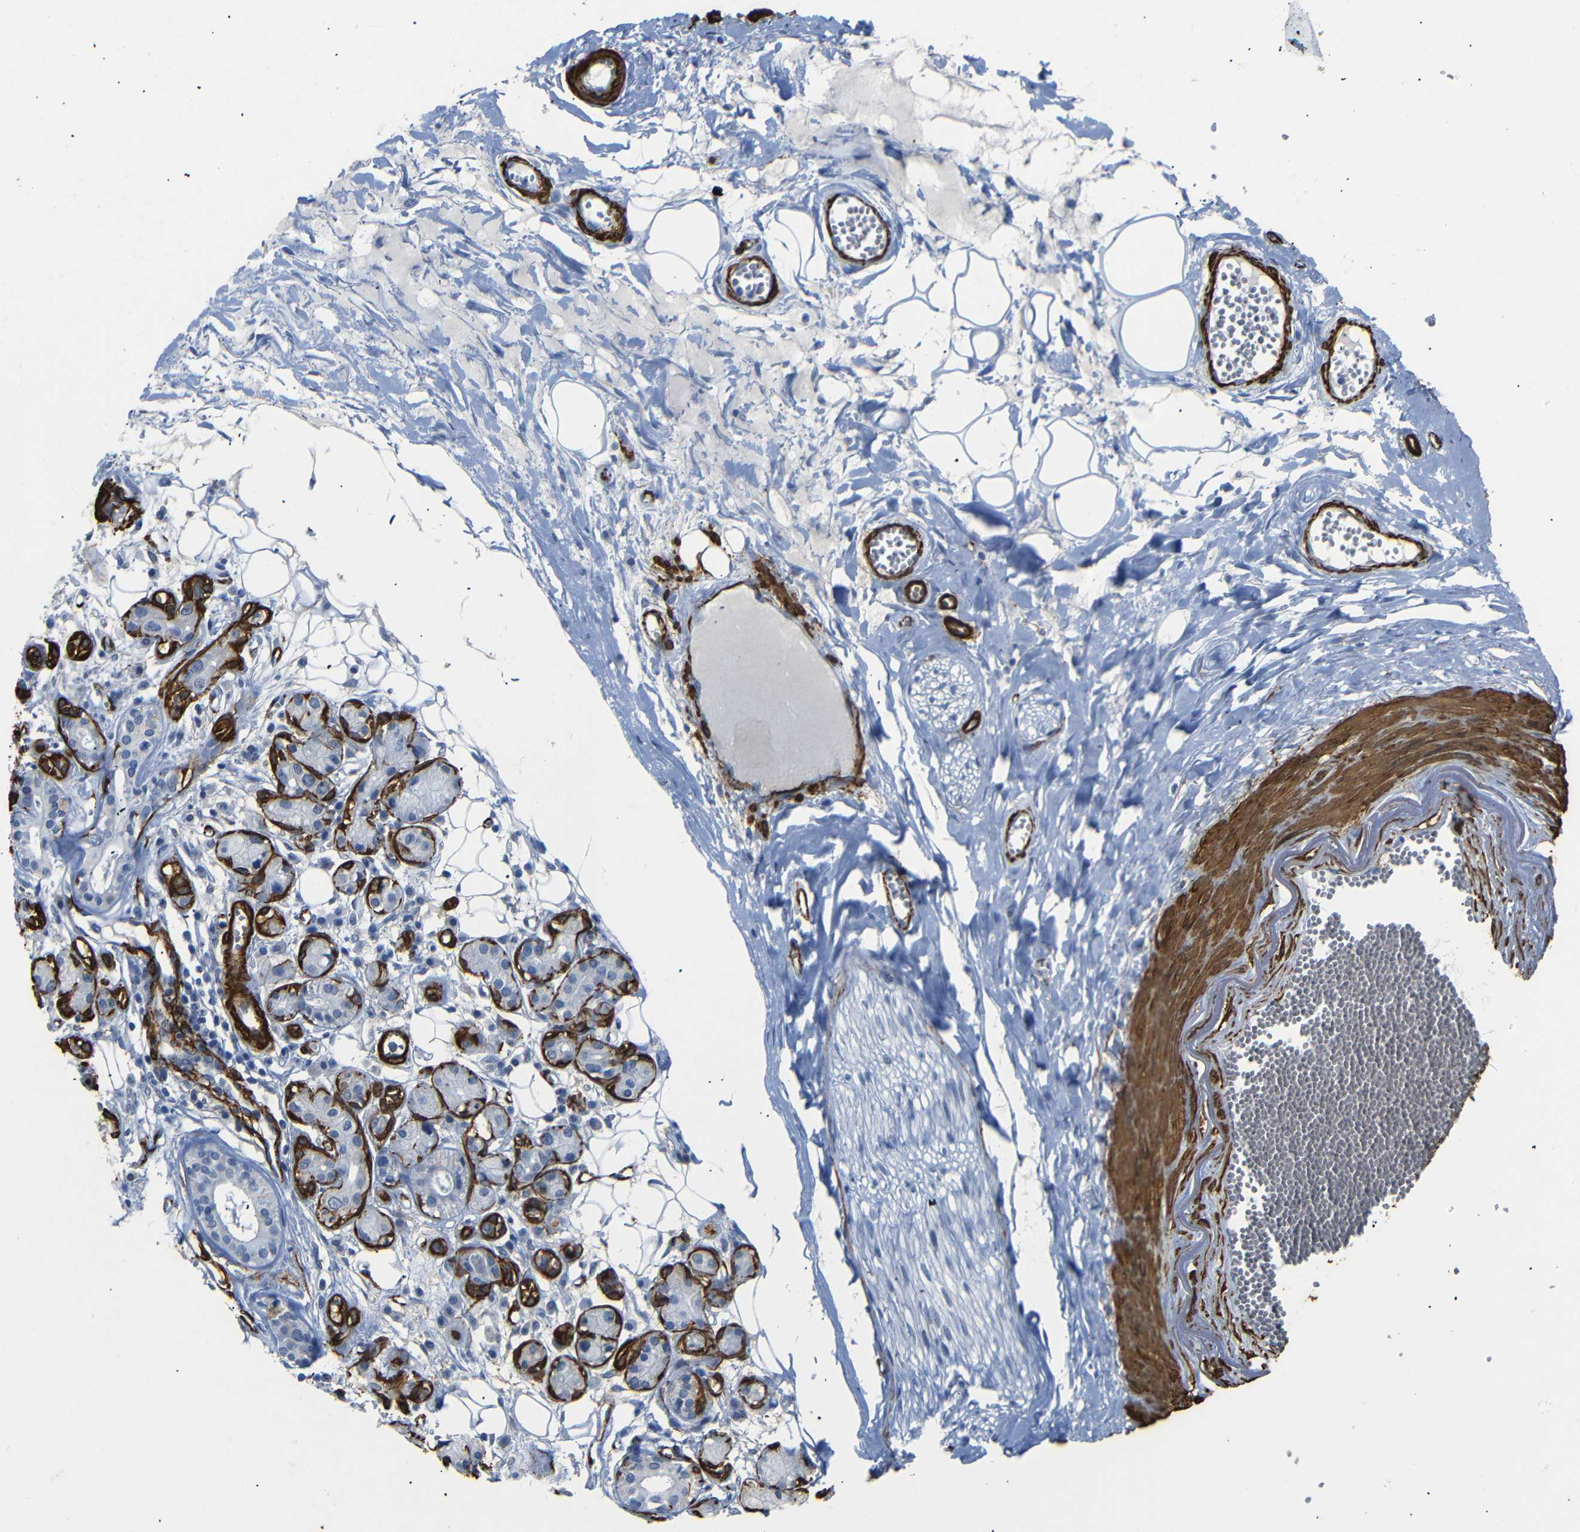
{"staining": {"intensity": "negative", "quantity": "none", "location": "none"}, "tissue": "adipose tissue", "cell_type": "Adipocytes", "image_type": "normal", "snomed": [{"axis": "morphology", "description": "Normal tissue, NOS"}, {"axis": "morphology", "description": "Inflammation, NOS"}, {"axis": "topography", "description": "Salivary gland"}, {"axis": "topography", "description": "Peripheral nerve tissue"}], "caption": "A high-resolution histopathology image shows IHC staining of benign adipose tissue, which exhibits no significant positivity in adipocytes. The staining was performed using DAB (3,3'-diaminobenzidine) to visualize the protein expression in brown, while the nuclei were stained in blue with hematoxylin (Magnification: 20x).", "gene": "ACTA2", "patient": {"sex": "female", "age": 75}}